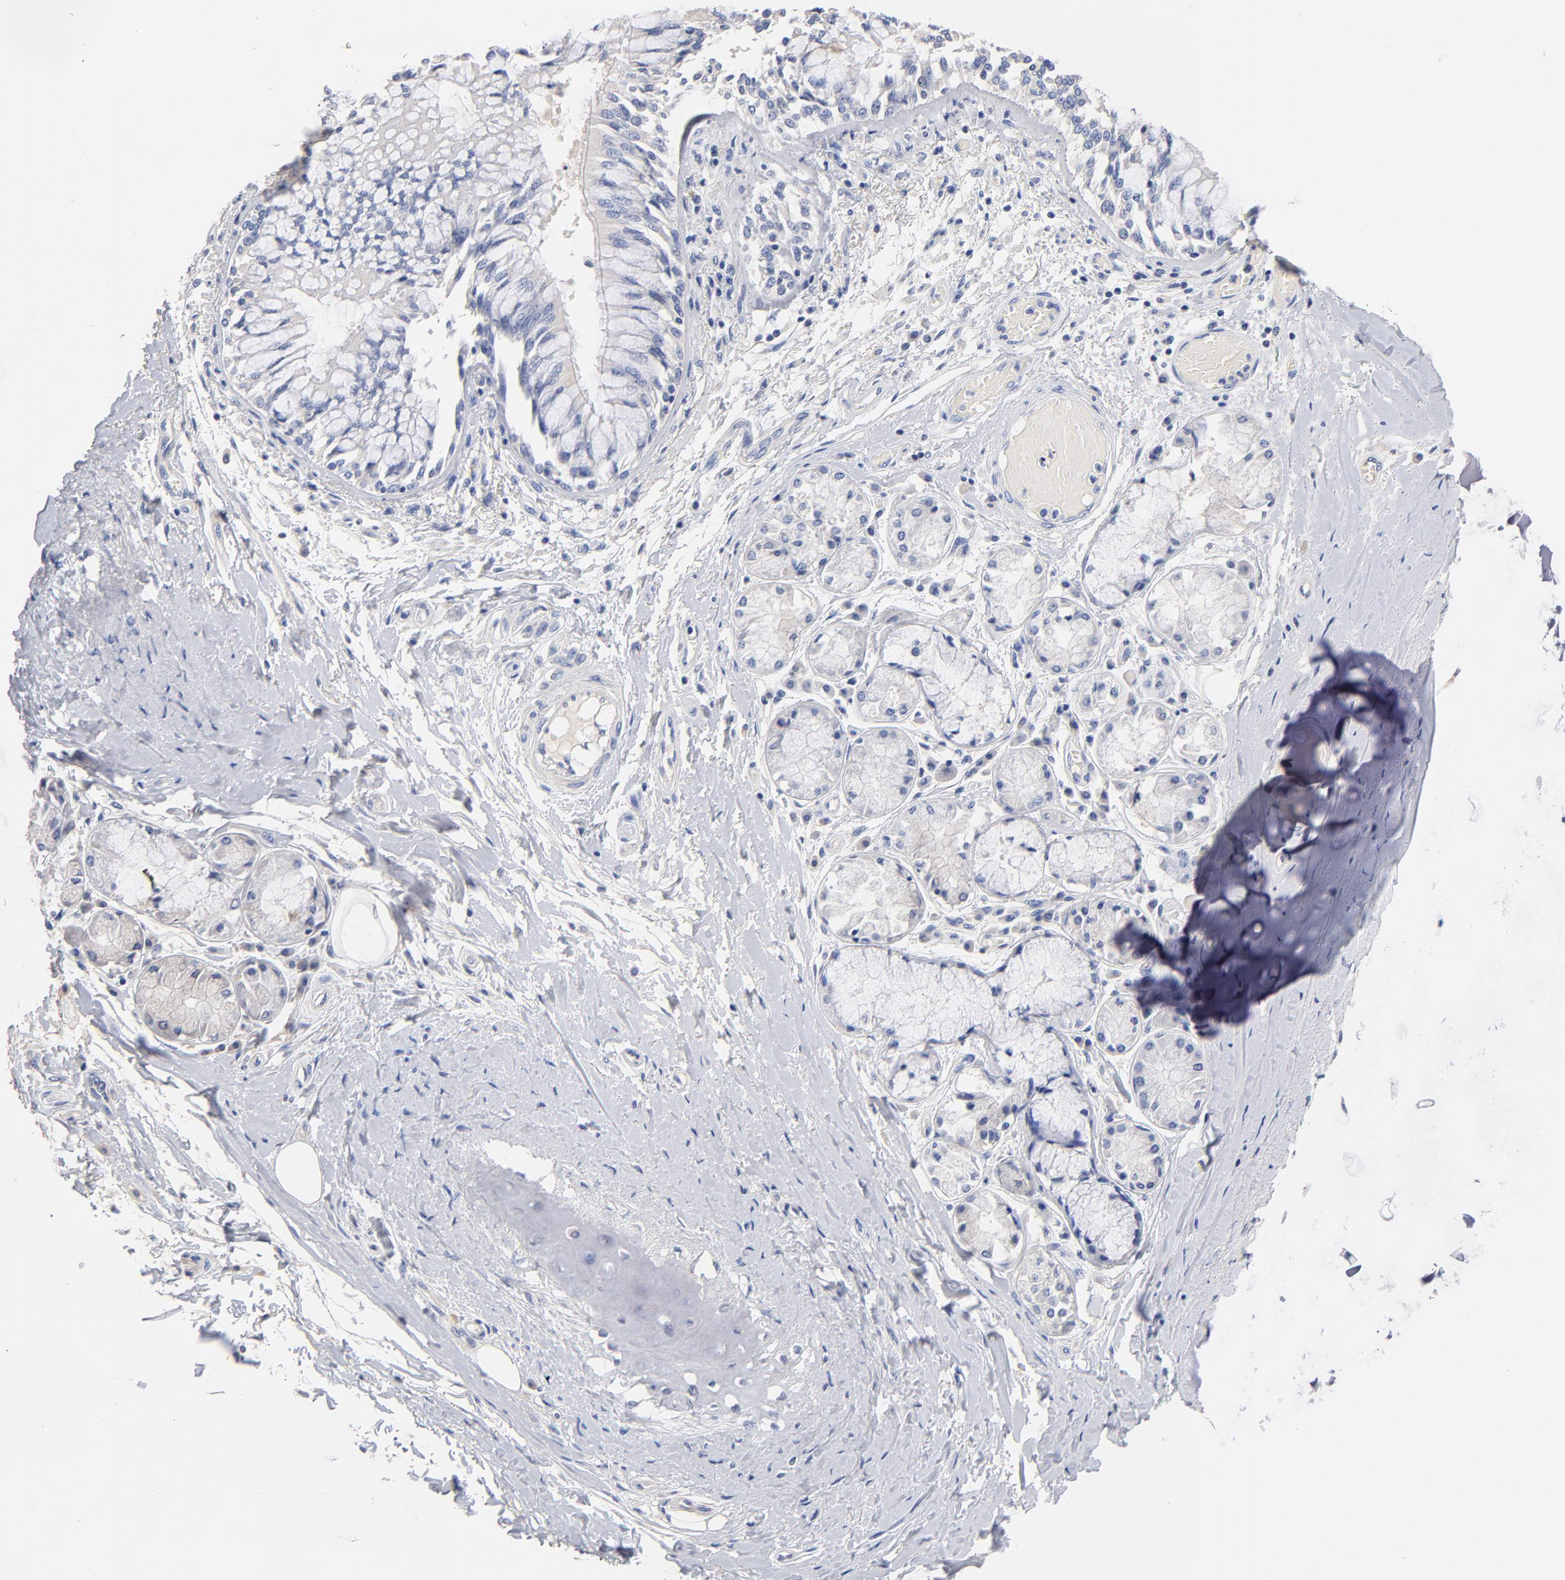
{"staining": {"intensity": "negative", "quantity": "none", "location": "none"}, "tissue": "bronchus", "cell_type": "Respiratory epithelial cells", "image_type": "normal", "snomed": [{"axis": "morphology", "description": "Normal tissue, NOS"}, {"axis": "topography", "description": "Cartilage tissue"}, {"axis": "topography", "description": "Bronchus"}, {"axis": "topography", "description": "Lung"}, {"axis": "topography", "description": "Peripheral nerve tissue"}], "caption": "This photomicrograph is of normal bronchus stained with IHC to label a protein in brown with the nuclei are counter-stained blue. There is no staining in respiratory epithelial cells. Brightfield microscopy of IHC stained with DAB (brown) and hematoxylin (blue), captured at high magnification.", "gene": "CPS1", "patient": {"sex": "female", "age": 49}}